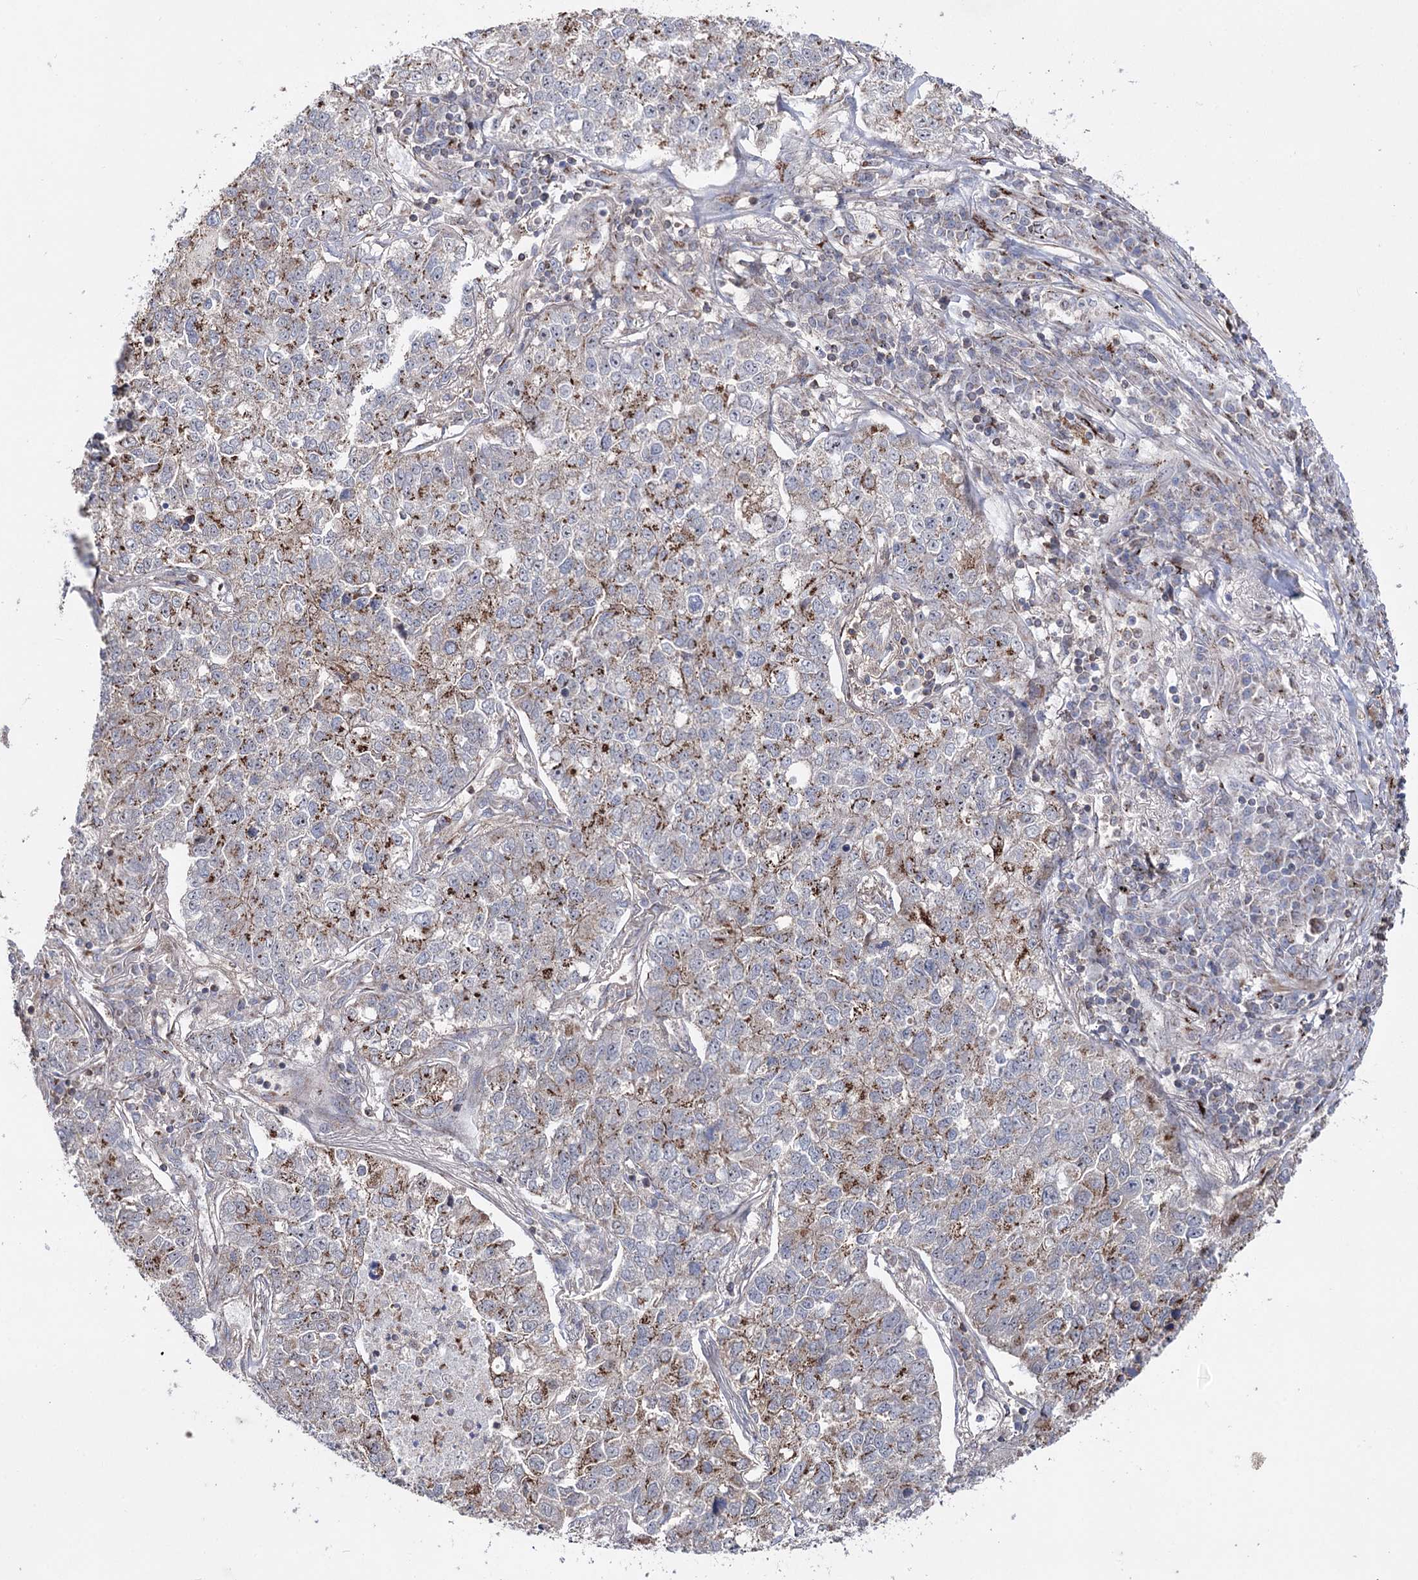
{"staining": {"intensity": "strong", "quantity": "25%-75%", "location": "cytoplasmic/membranous"}, "tissue": "lung cancer", "cell_type": "Tumor cells", "image_type": "cancer", "snomed": [{"axis": "morphology", "description": "Adenocarcinoma, NOS"}, {"axis": "topography", "description": "Lung"}], "caption": "DAB immunohistochemical staining of adenocarcinoma (lung) displays strong cytoplasmic/membranous protein positivity in approximately 25%-75% of tumor cells.", "gene": "ARHGAP20", "patient": {"sex": "male", "age": 49}}